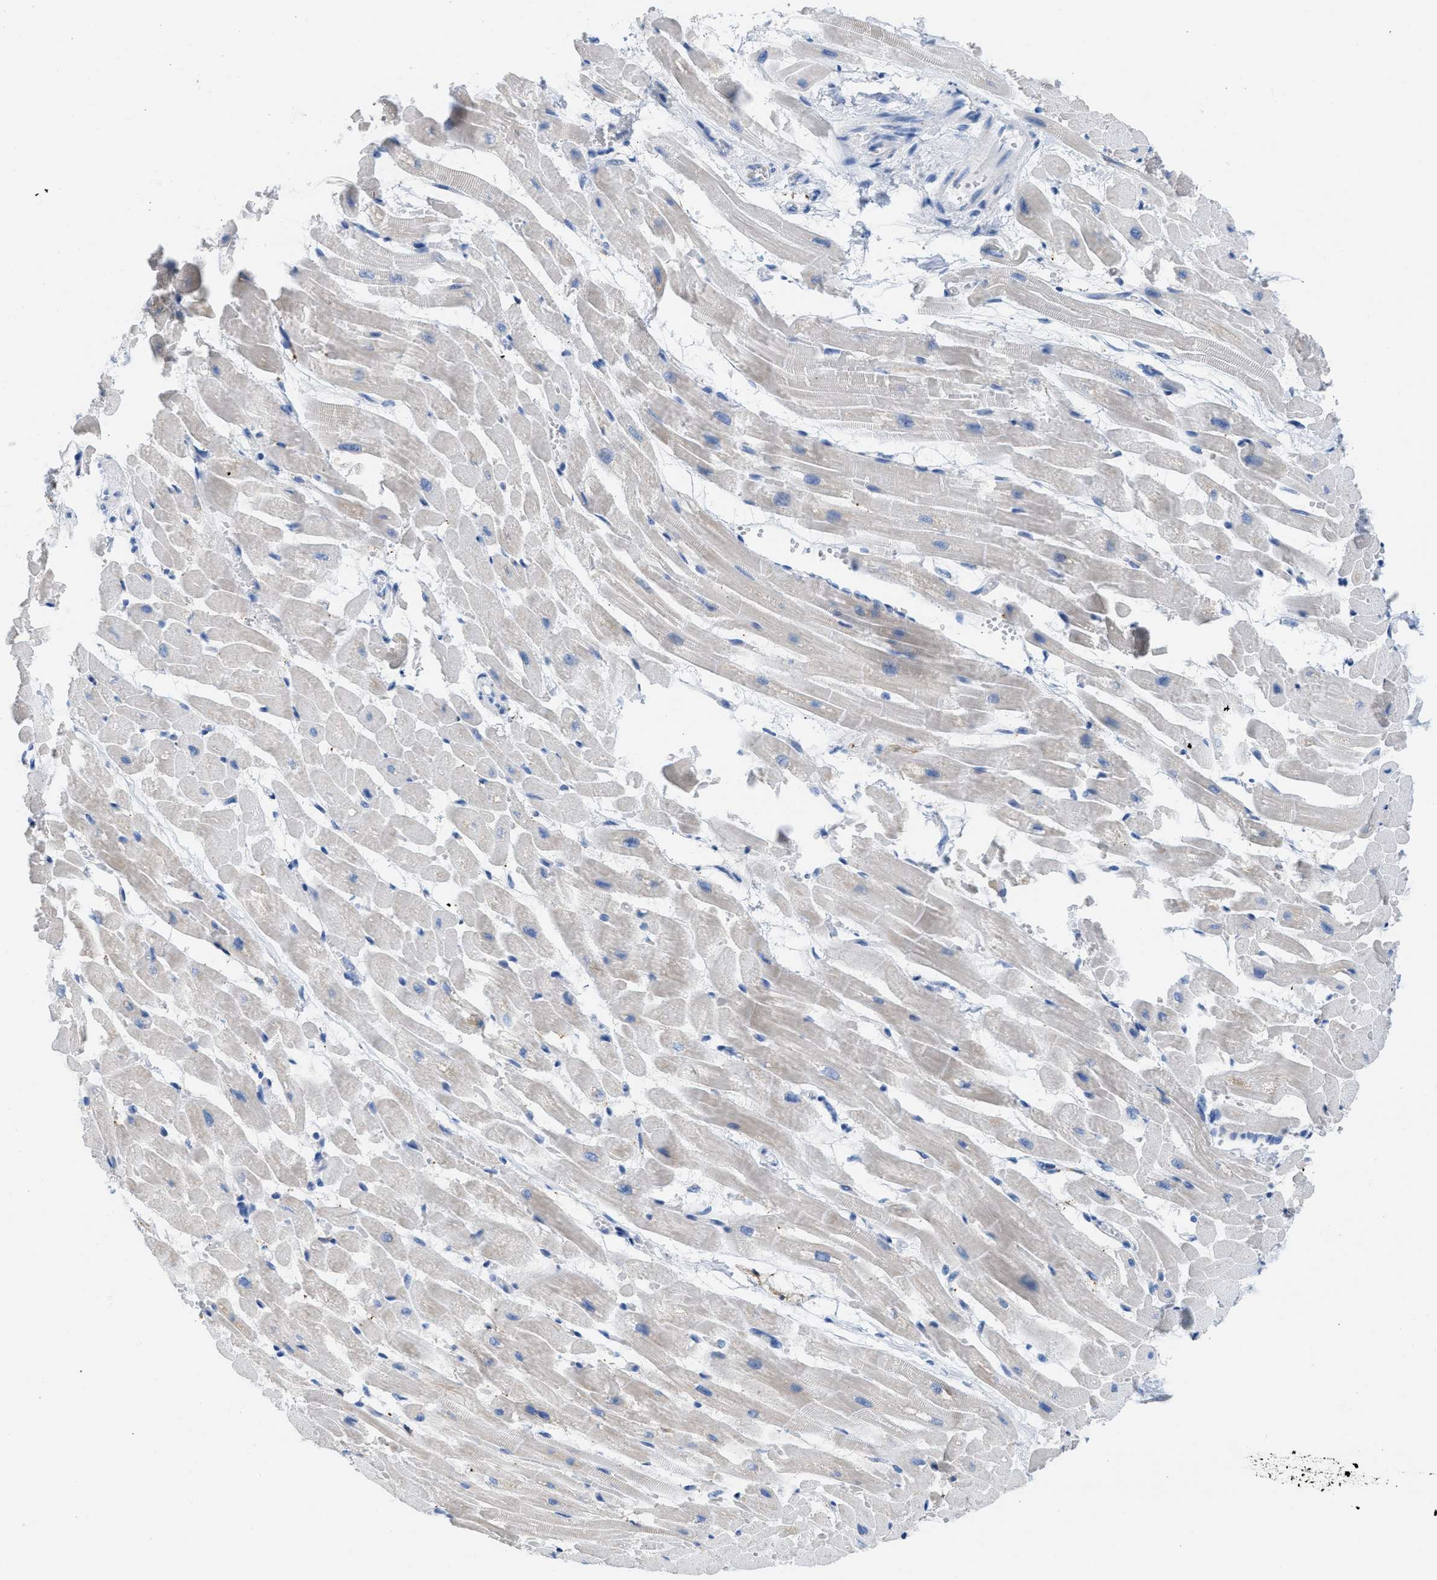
{"staining": {"intensity": "negative", "quantity": "none", "location": "none"}, "tissue": "heart muscle", "cell_type": "Cardiomyocytes", "image_type": "normal", "snomed": [{"axis": "morphology", "description": "Normal tissue, NOS"}, {"axis": "topography", "description": "Heart"}], "caption": "IHC micrograph of unremarkable heart muscle stained for a protein (brown), which exhibits no staining in cardiomyocytes.", "gene": "ASGR1", "patient": {"sex": "male", "age": 45}}